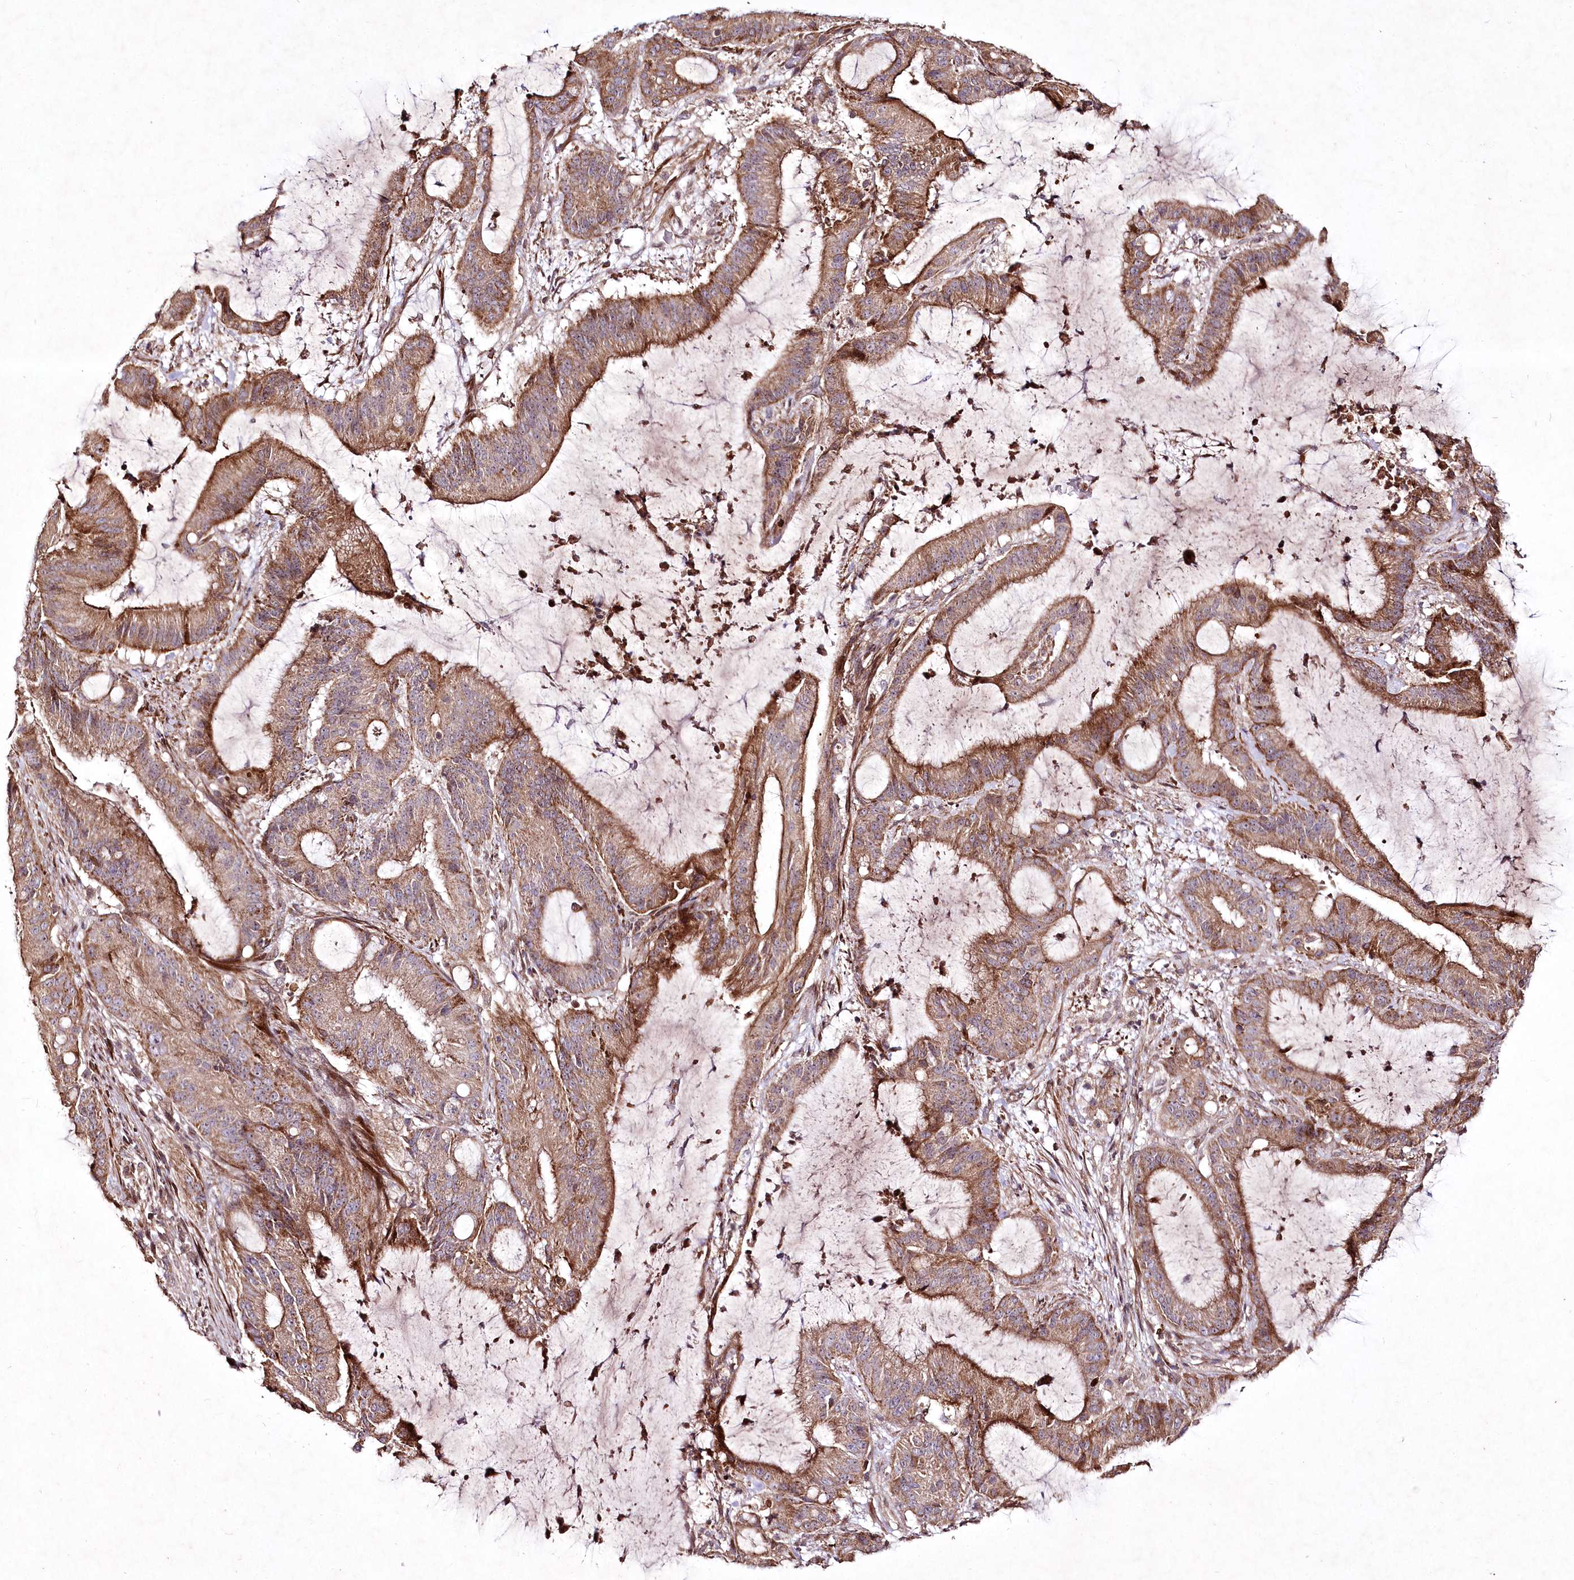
{"staining": {"intensity": "moderate", "quantity": ">75%", "location": "cytoplasmic/membranous"}, "tissue": "liver cancer", "cell_type": "Tumor cells", "image_type": "cancer", "snomed": [{"axis": "morphology", "description": "Normal tissue, NOS"}, {"axis": "morphology", "description": "Cholangiocarcinoma"}, {"axis": "topography", "description": "Liver"}, {"axis": "topography", "description": "Peripheral nerve tissue"}], "caption": "Immunohistochemistry (IHC) (DAB) staining of human liver cancer (cholangiocarcinoma) exhibits moderate cytoplasmic/membranous protein positivity in approximately >75% of tumor cells.", "gene": "PSTK", "patient": {"sex": "female", "age": 73}}